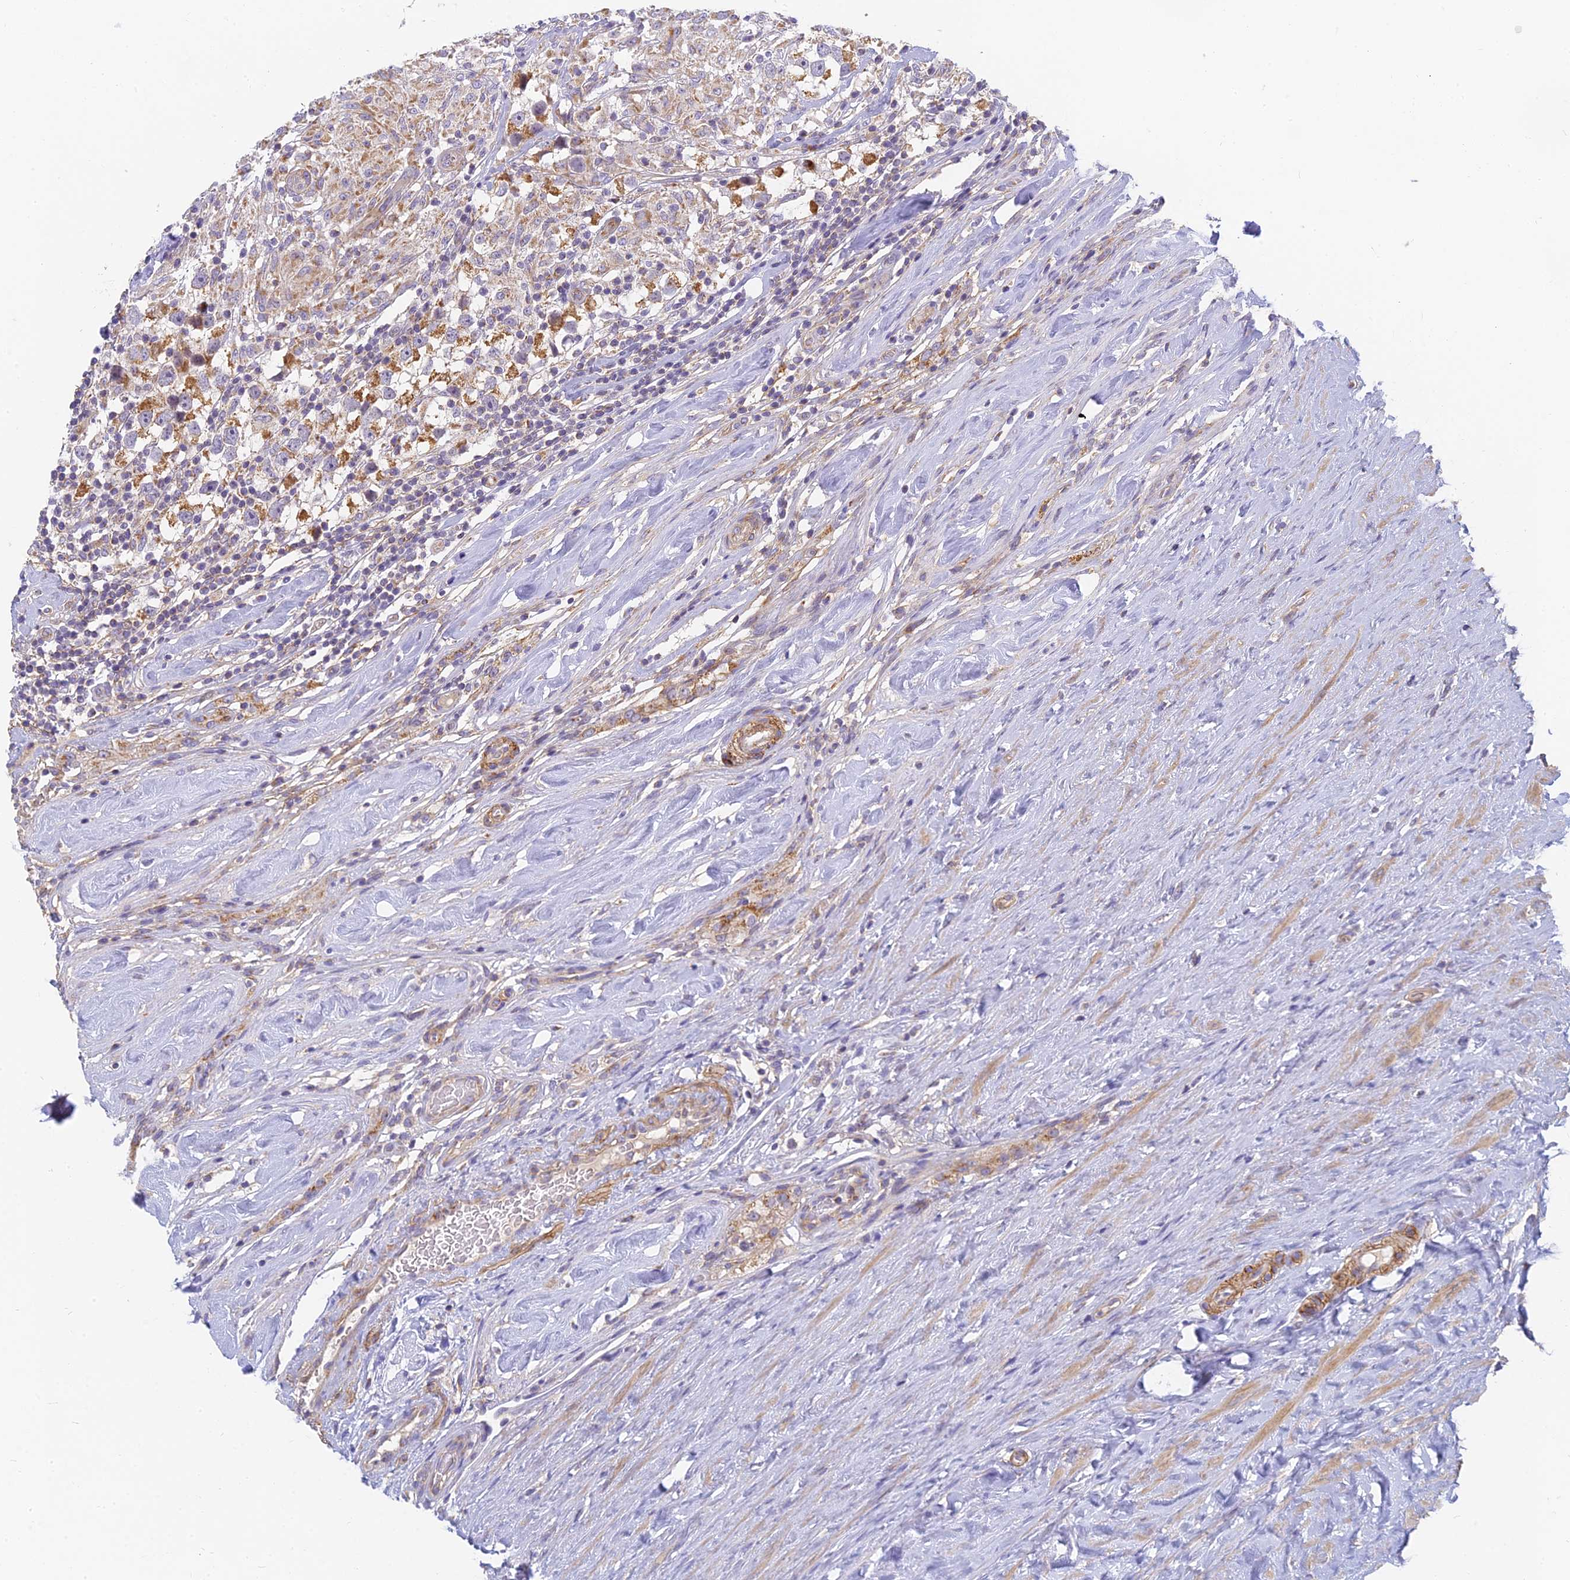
{"staining": {"intensity": "moderate", "quantity": ">75%", "location": "cytoplasmic/membranous"}, "tissue": "testis cancer", "cell_type": "Tumor cells", "image_type": "cancer", "snomed": [{"axis": "morphology", "description": "Seminoma, NOS"}, {"axis": "topography", "description": "Testis"}], "caption": "Seminoma (testis) stained for a protein (brown) shows moderate cytoplasmic/membranous positive positivity in about >75% of tumor cells.", "gene": "MRPL15", "patient": {"sex": "male", "age": 46}}